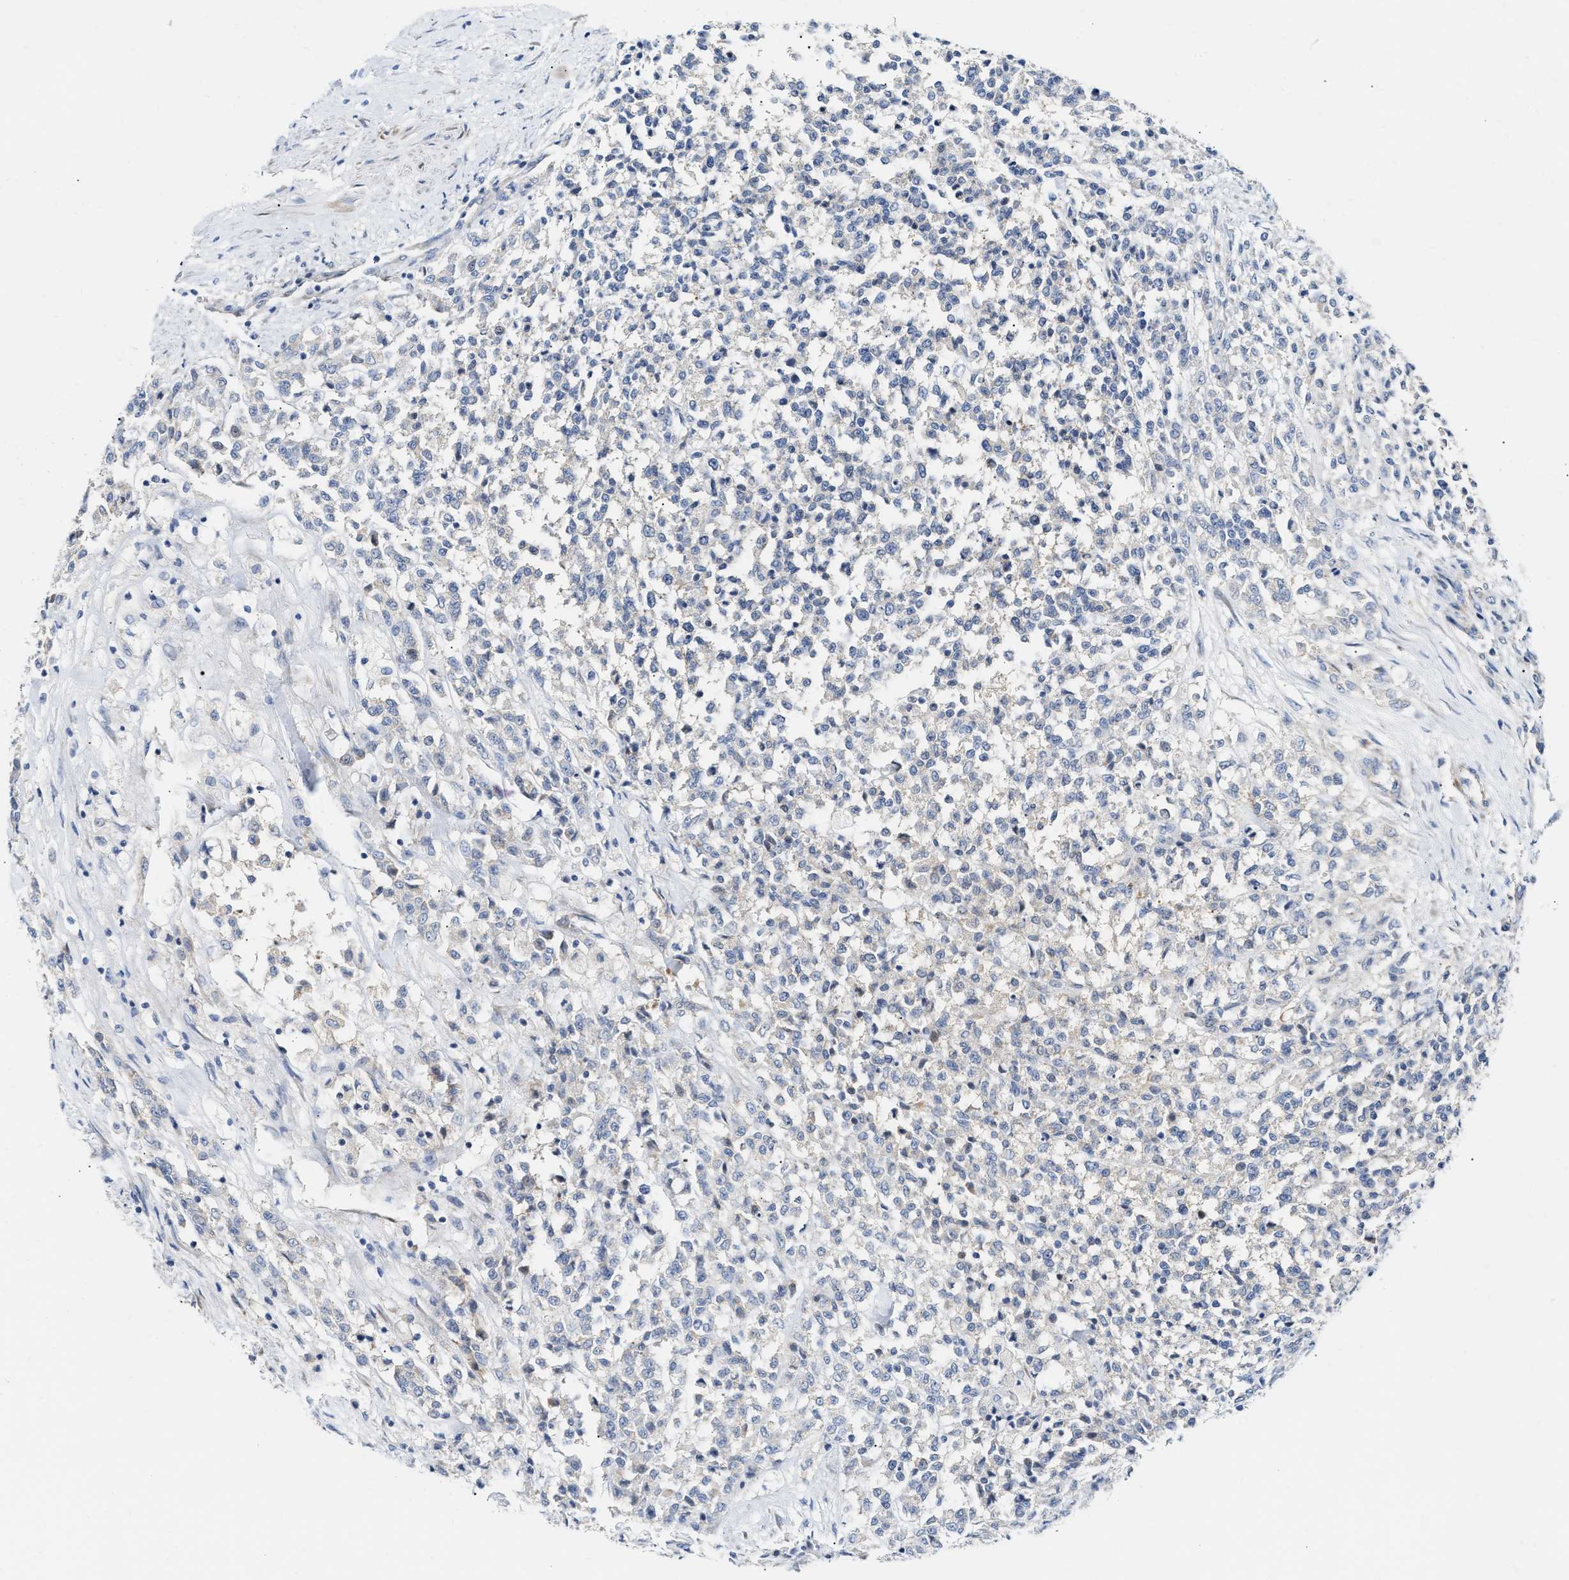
{"staining": {"intensity": "negative", "quantity": "none", "location": "none"}, "tissue": "testis cancer", "cell_type": "Tumor cells", "image_type": "cancer", "snomed": [{"axis": "morphology", "description": "Seminoma, NOS"}, {"axis": "topography", "description": "Testis"}], "caption": "Immunohistochemistry micrograph of neoplastic tissue: human testis cancer stained with DAB (3,3'-diaminobenzidine) demonstrates no significant protein positivity in tumor cells.", "gene": "FHL1", "patient": {"sex": "male", "age": 59}}